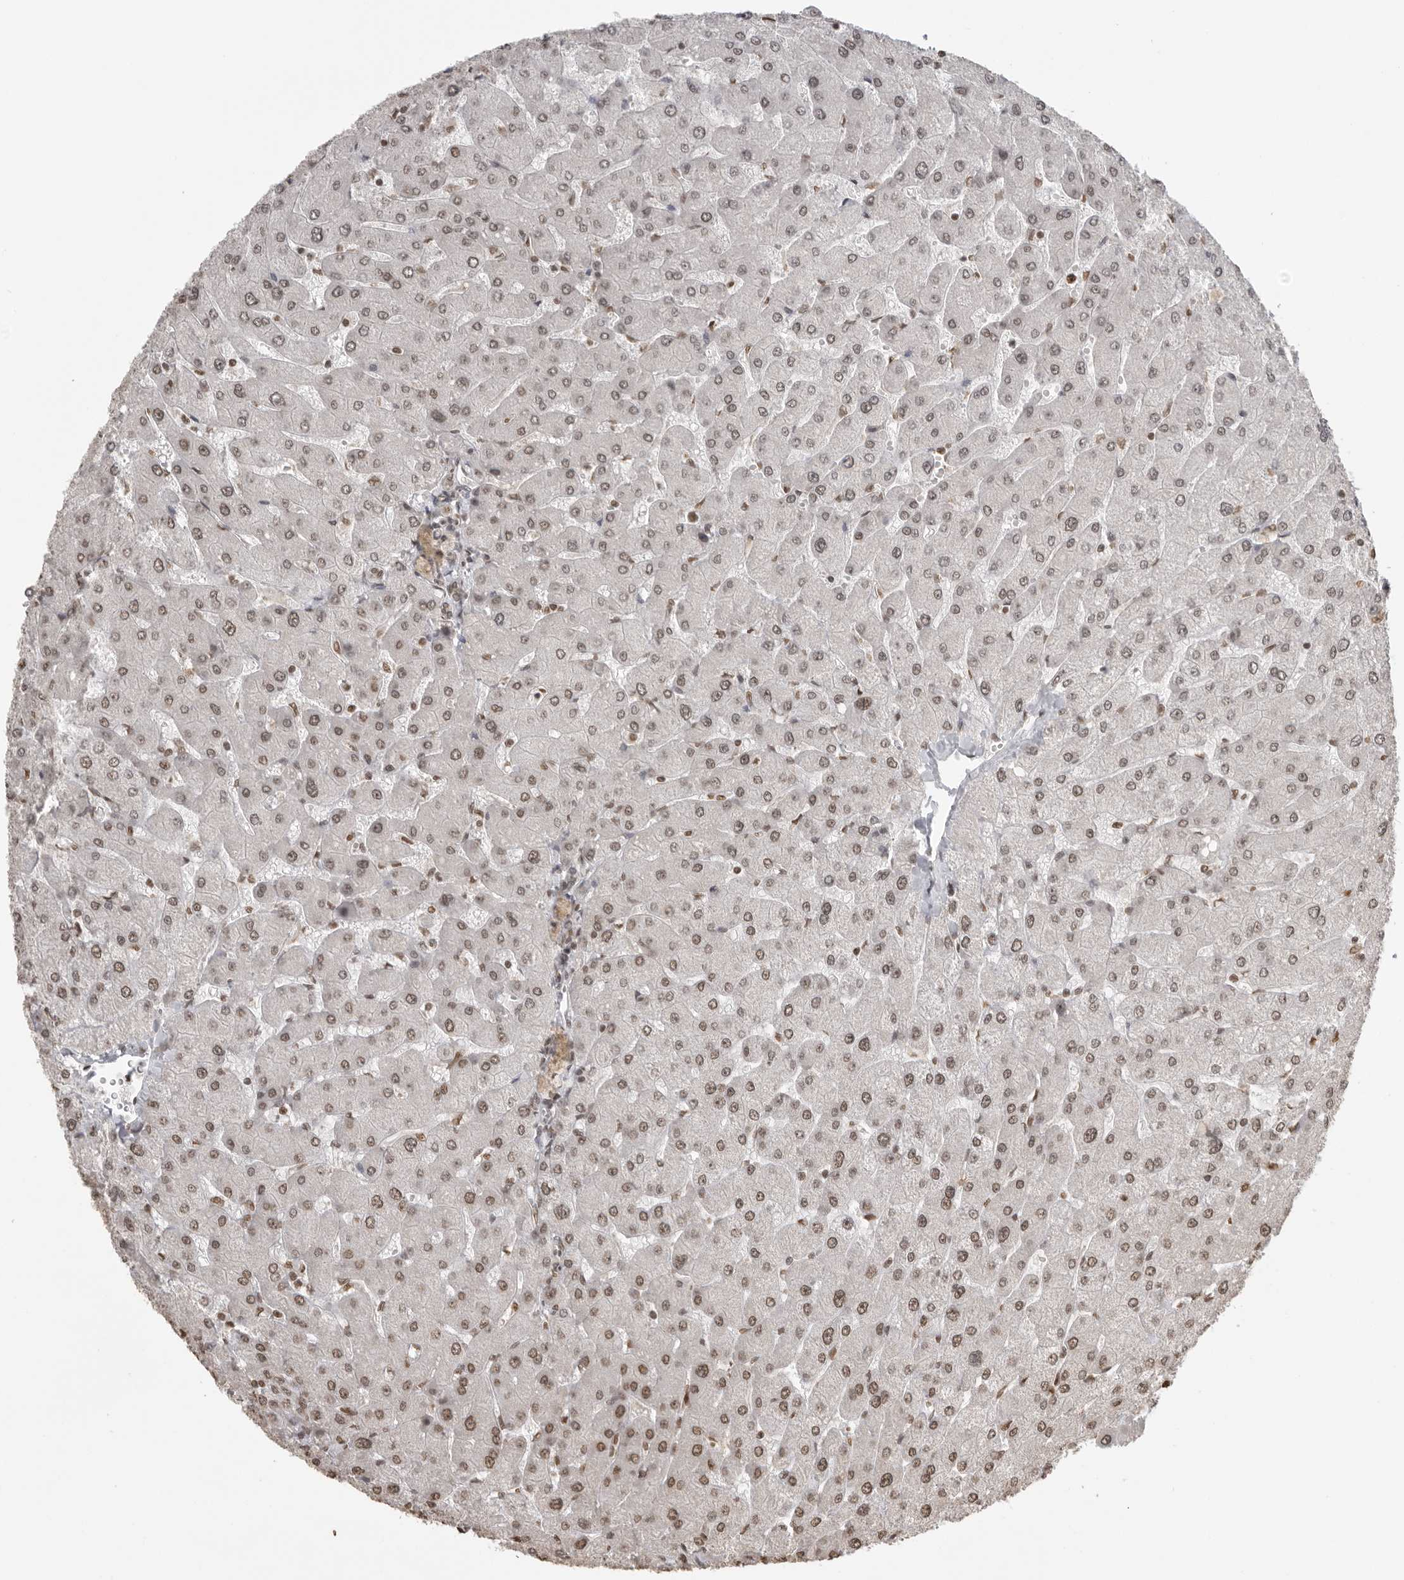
{"staining": {"intensity": "moderate", "quantity": ">75%", "location": "nuclear"}, "tissue": "liver", "cell_type": "Cholangiocytes", "image_type": "normal", "snomed": [{"axis": "morphology", "description": "Normal tissue, NOS"}, {"axis": "topography", "description": "Liver"}], "caption": "This photomicrograph displays immunohistochemistry (IHC) staining of benign human liver, with medium moderate nuclear staining in approximately >75% of cholangiocytes.", "gene": "RPA2", "patient": {"sex": "male", "age": 55}}